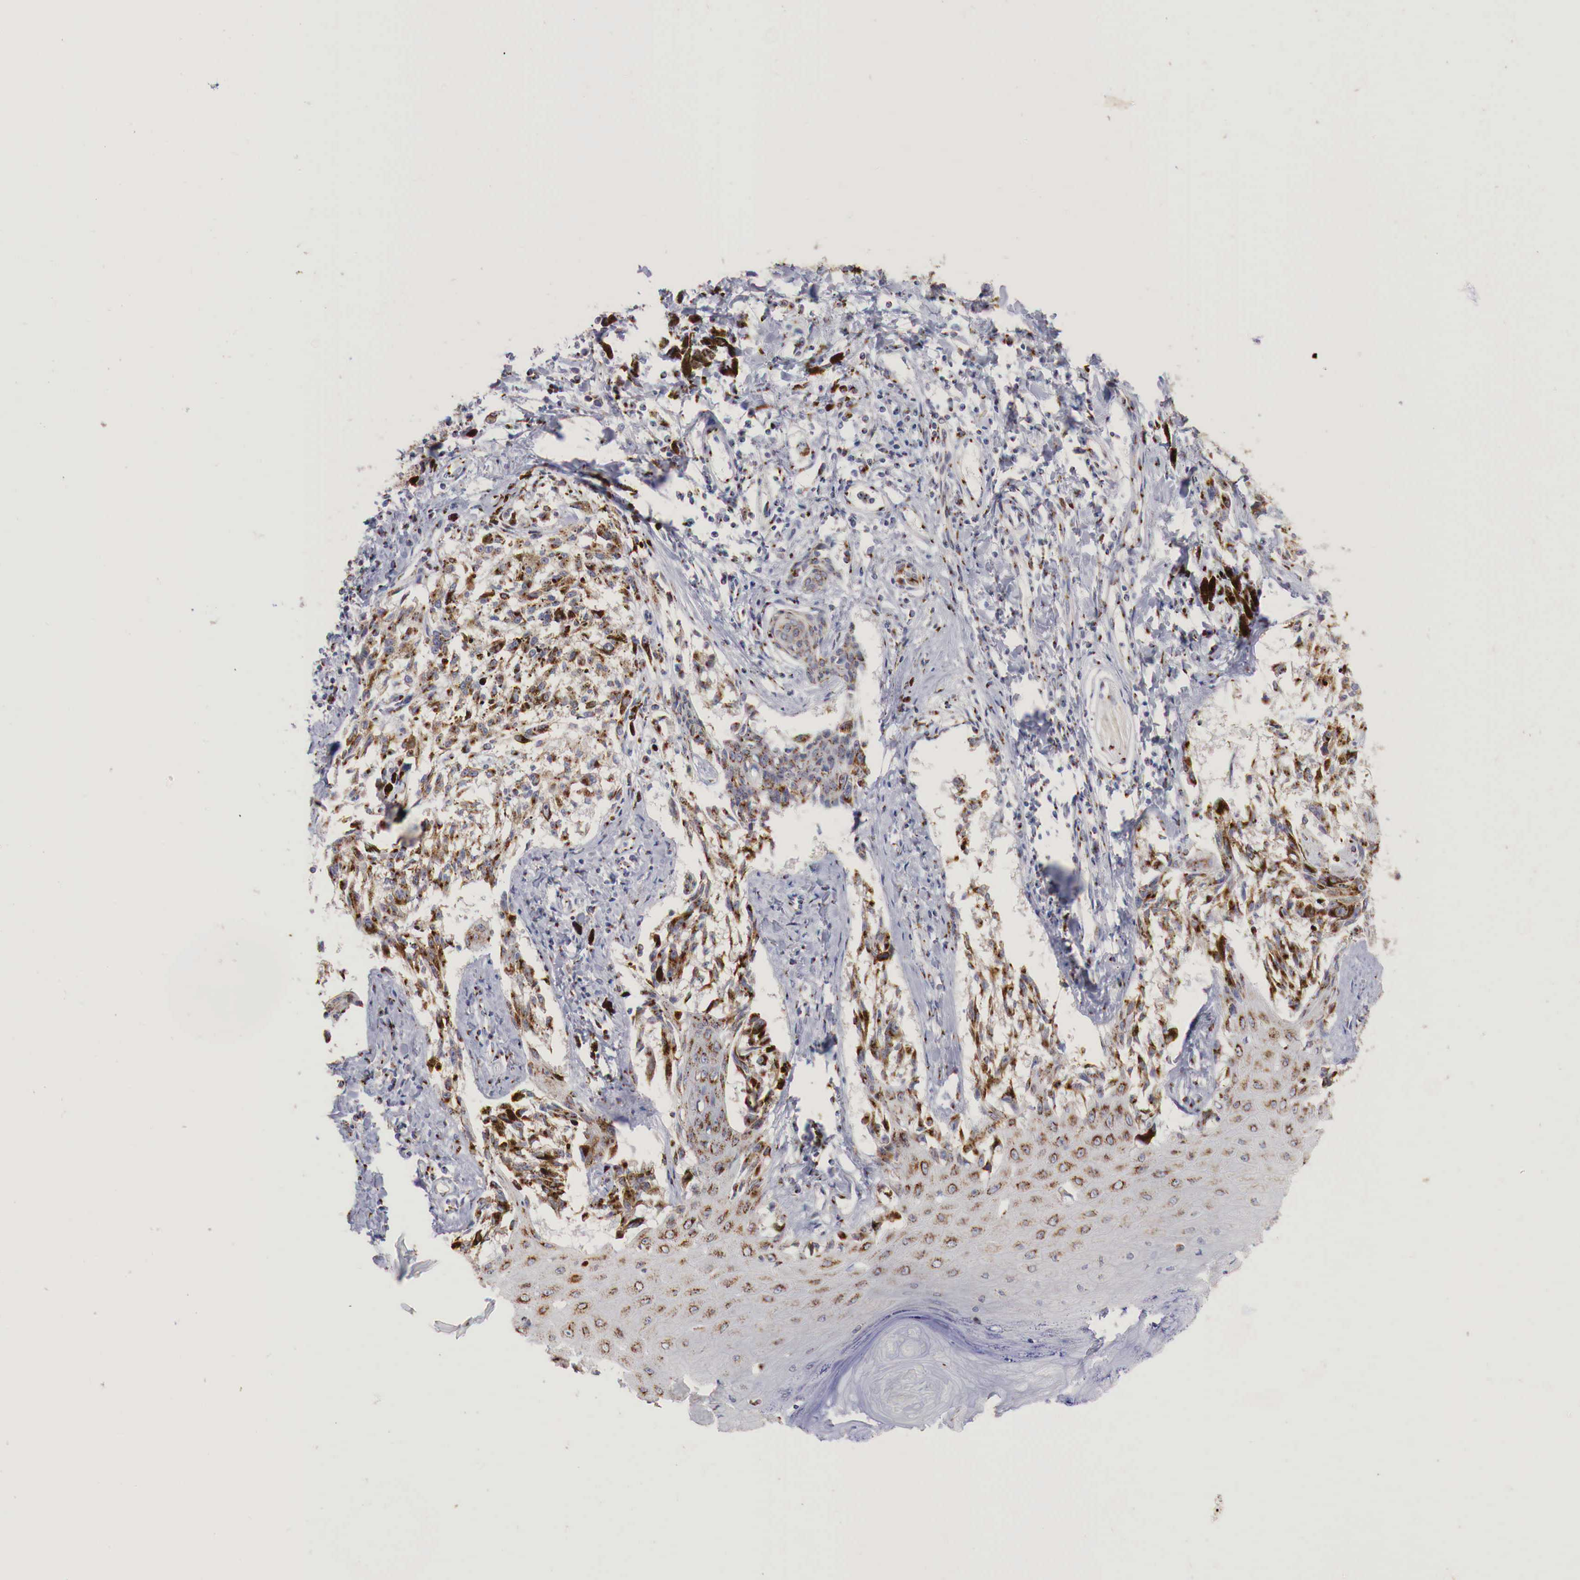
{"staining": {"intensity": "strong", "quantity": ">75%", "location": "cytoplasmic/membranous"}, "tissue": "melanoma", "cell_type": "Tumor cells", "image_type": "cancer", "snomed": [{"axis": "morphology", "description": "Malignant melanoma, NOS"}, {"axis": "topography", "description": "Skin"}], "caption": "Malignant melanoma was stained to show a protein in brown. There is high levels of strong cytoplasmic/membranous expression in about >75% of tumor cells. (DAB (3,3'-diaminobenzidine) IHC with brightfield microscopy, high magnification).", "gene": "SYAP1", "patient": {"sex": "female", "age": 82}}